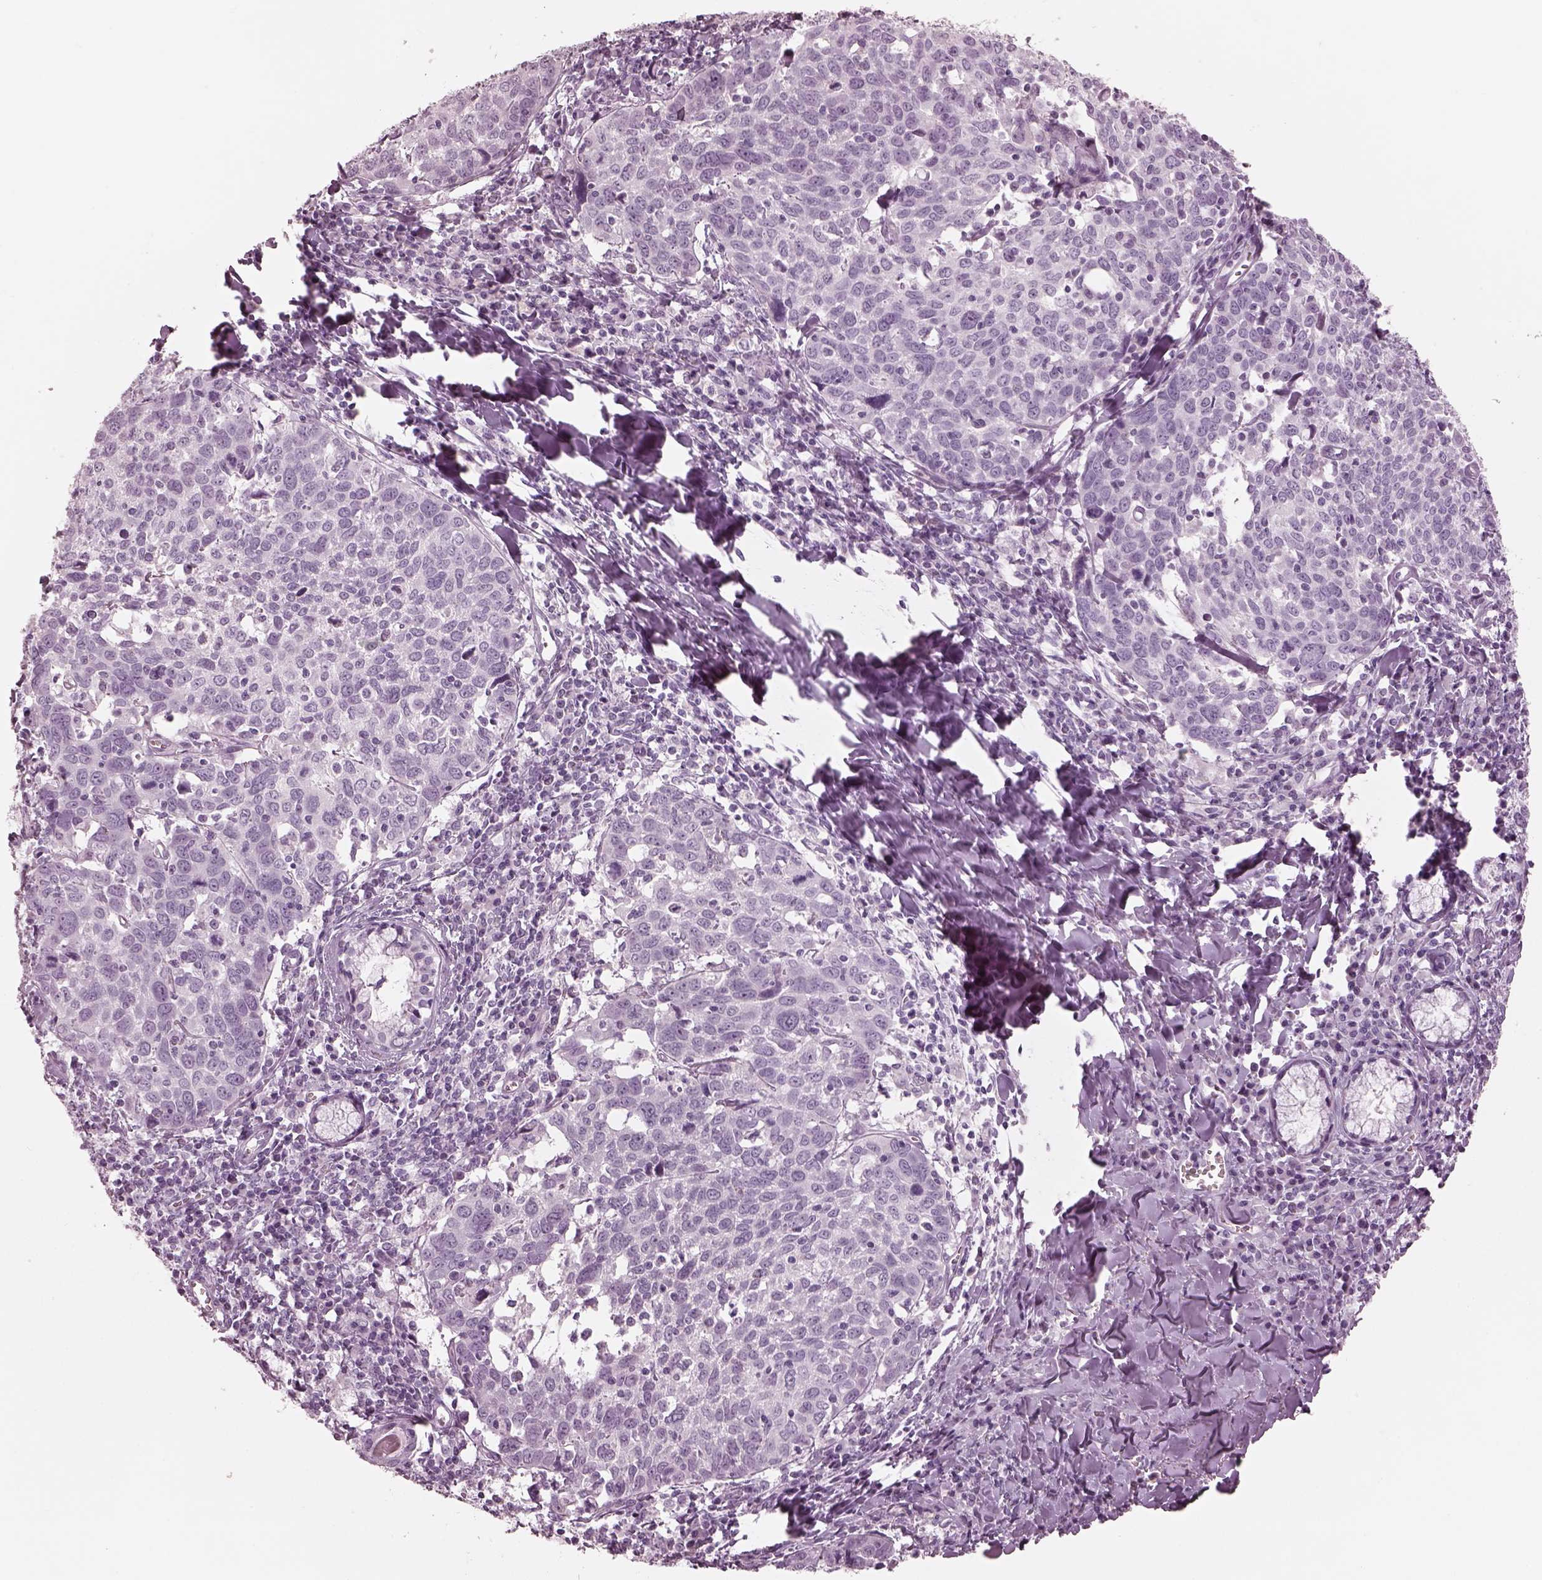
{"staining": {"intensity": "negative", "quantity": "none", "location": "none"}, "tissue": "lung cancer", "cell_type": "Tumor cells", "image_type": "cancer", "snomed": [{"axis": "morphology", "description": "Squamous cell carcinoma, NOS"}, {"axis": "topography", "description": "Lung"}], "caption": "Immunohistochemistry of human lung cancer demonstrates no staining in tumor cells.", "gene": "OPN4", "patient": {"sex": "male", "age": 57}}